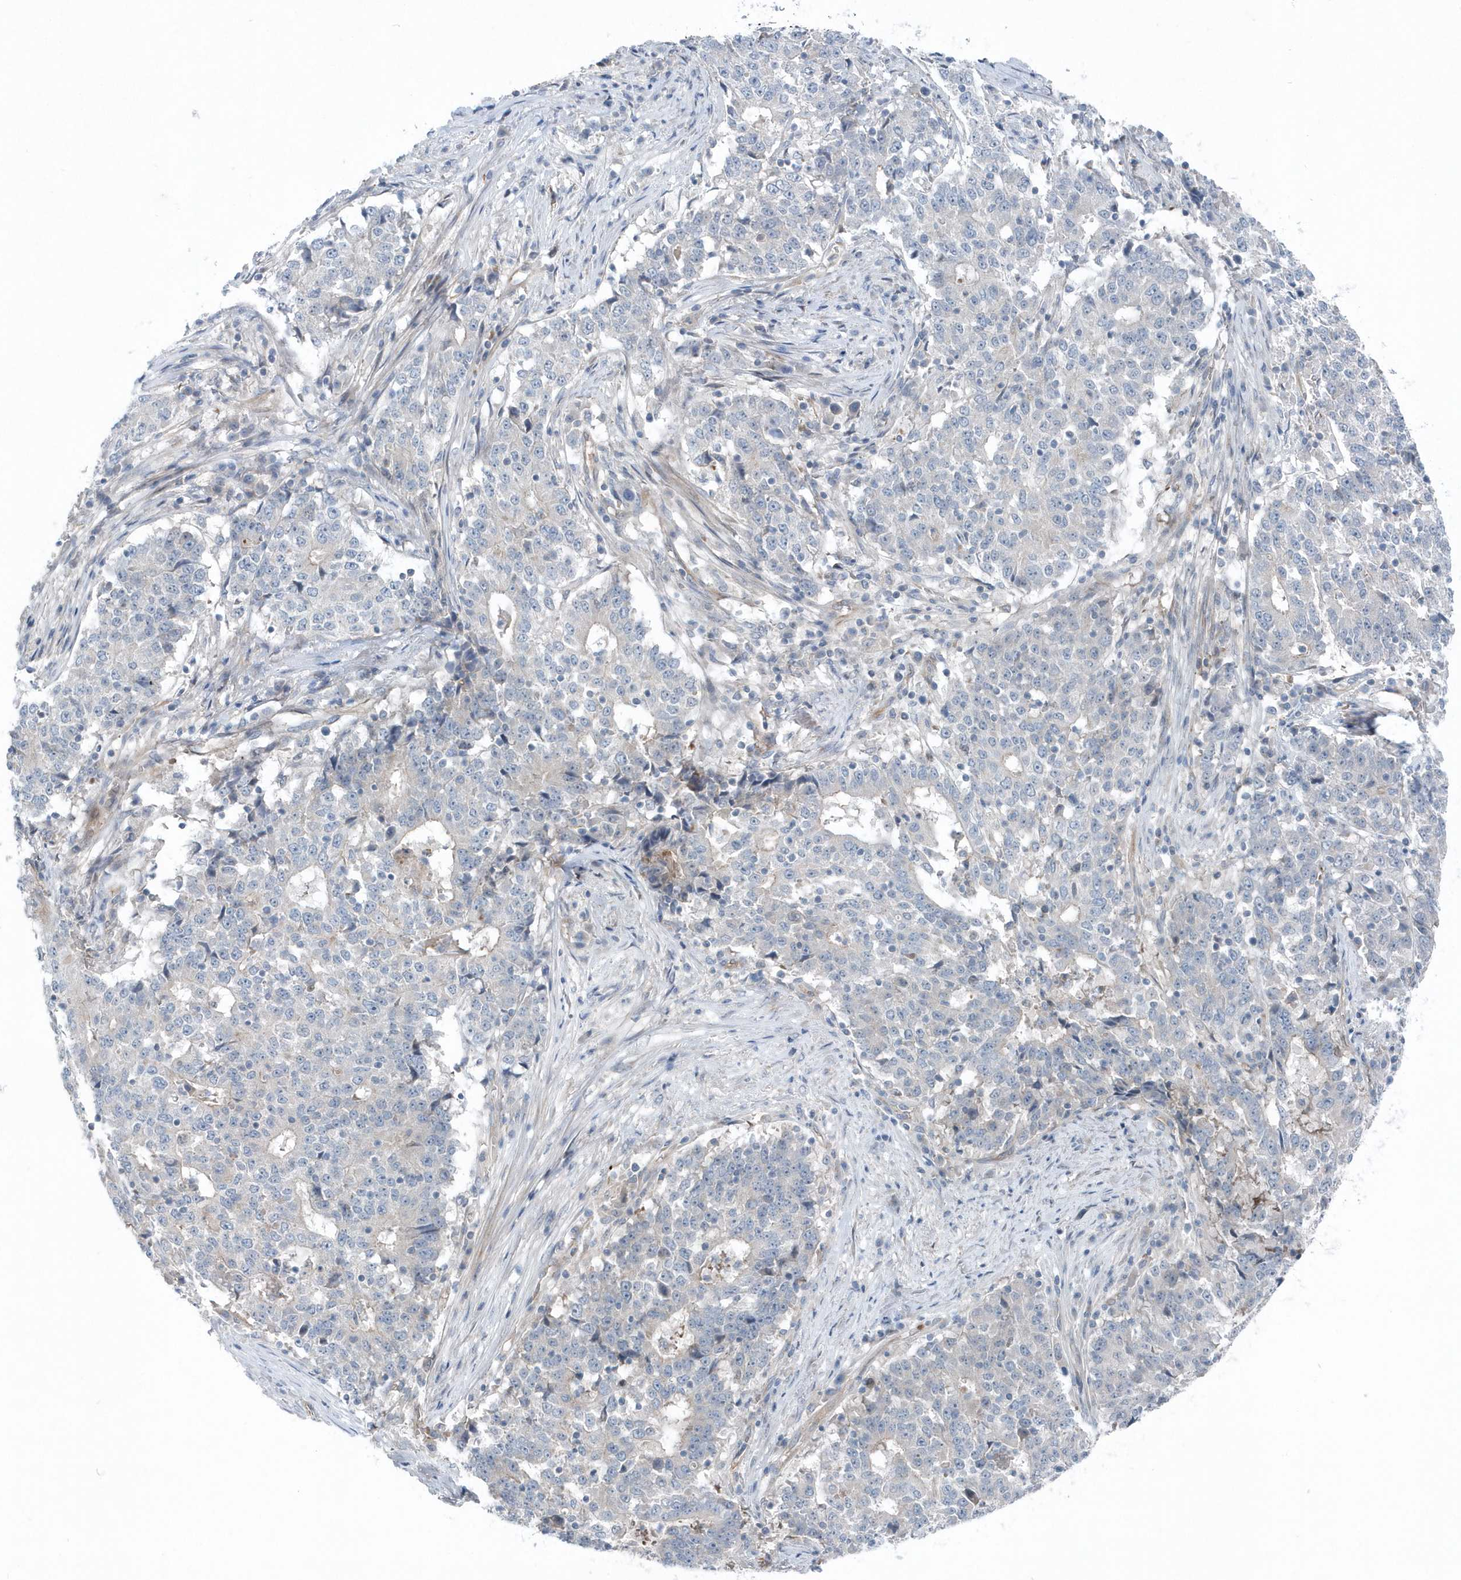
{"staining": {"intensity": "negative", "quantity": "none", "location": "none"}, "tissue": "stomach cancer", "cell_type": "Tumor cells", "image_type": "cancer", "snomed": [{"axis": "morphology", "description": "Adenocarcinoma, NOS"}, {"axis": "topography", "description": "Stomach"}], "caption": "IHC micrograph of neoplastic tissue: human stomach cancer stained with DAB shows no significant protein expression in tumor cells.", "gene": "MCC", "patient": {"sex": "male", "age": 59}}